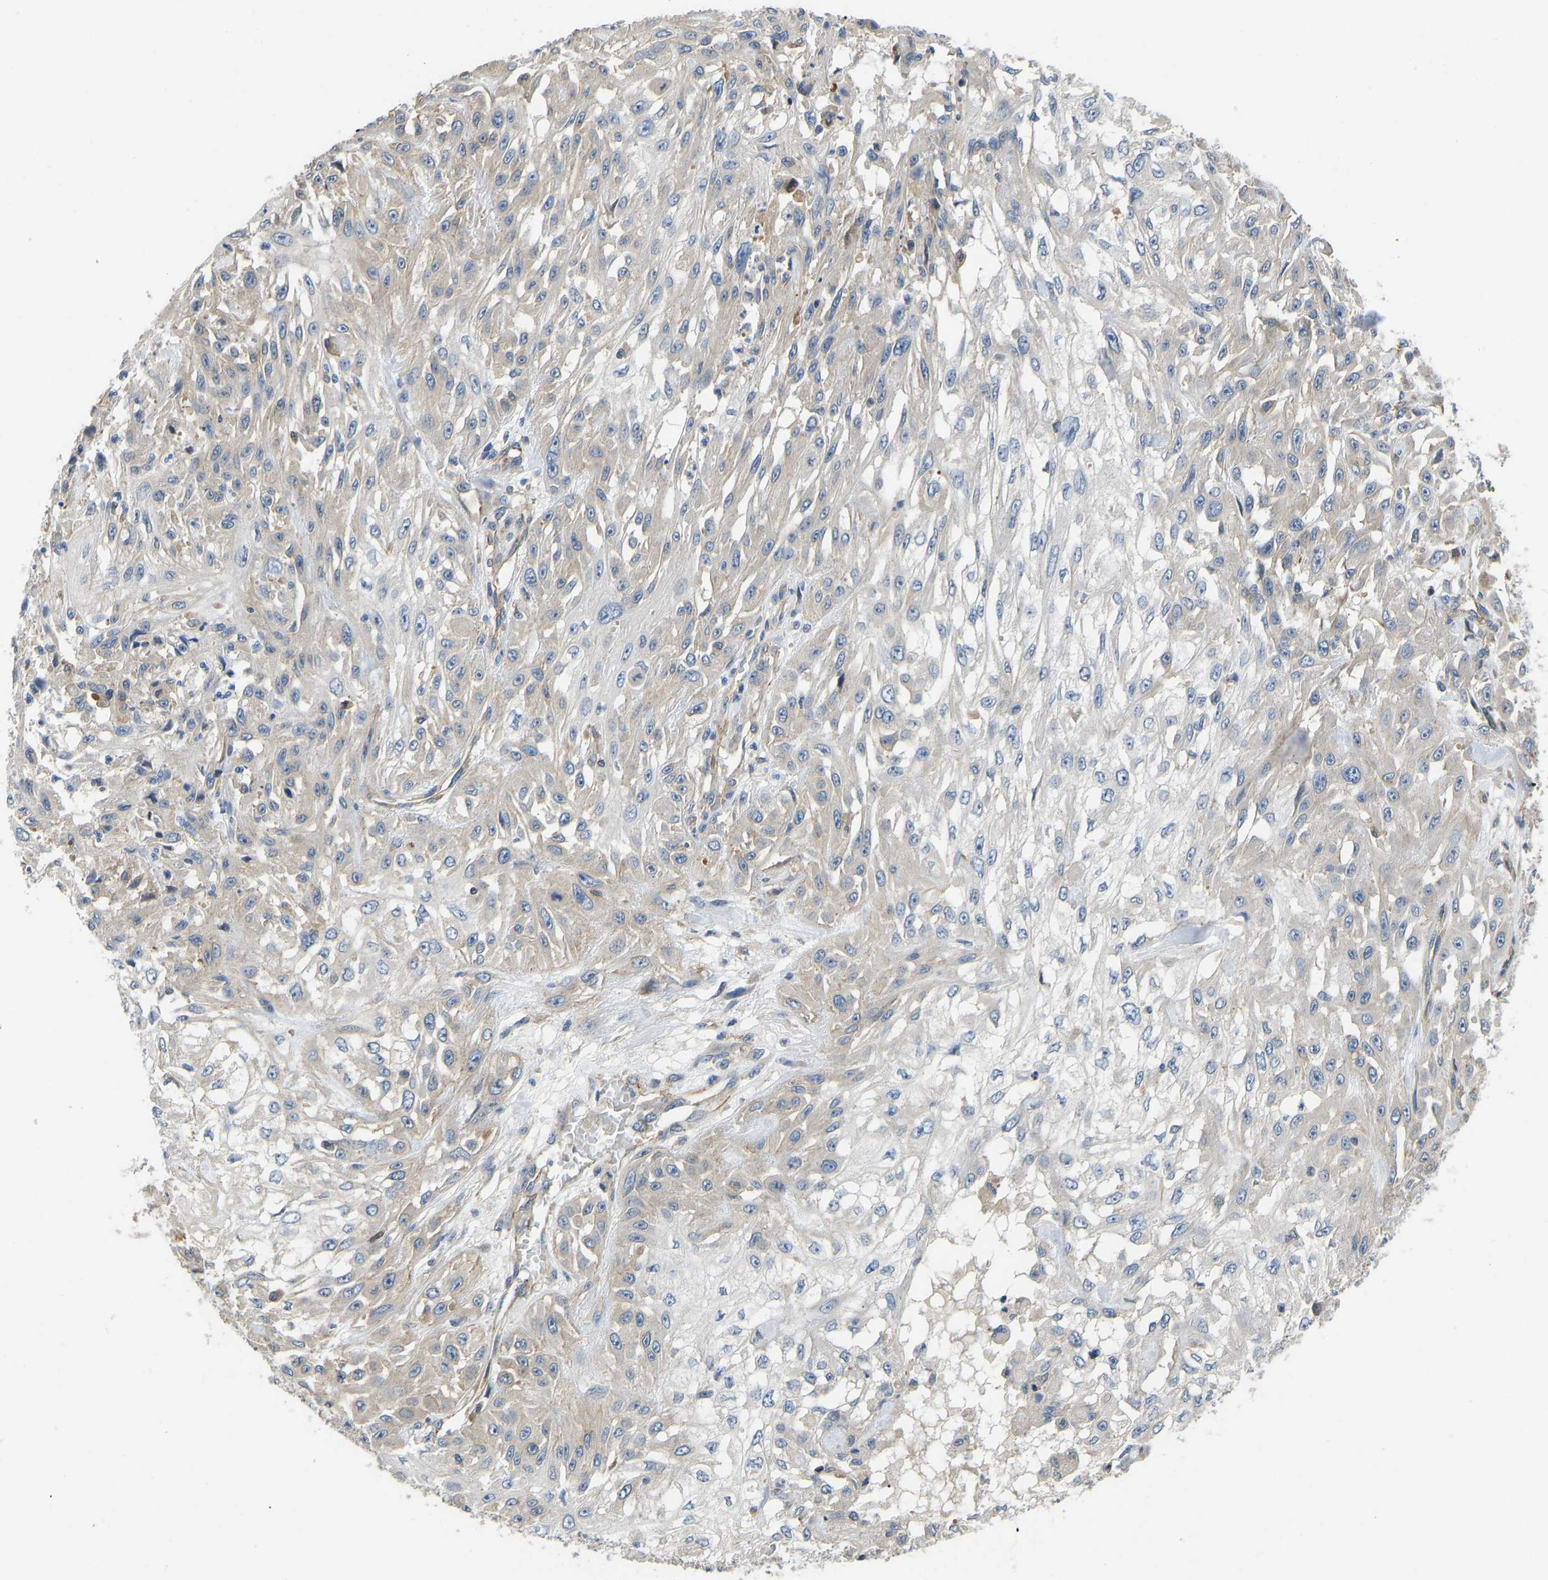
{"staining": {"intensity": "negative", "quantity": "none", "location": "none"}, "tissue": "skin cancer", "cell_type": "Tumor cells", "image_type": "cancer", "snomed": [{"axis": "morphology", "description": "Squamous cell carcinoma, NOS"}, {"axis": "morphology", "description": "Squamous cell carcinoma, metastatic, NOS"}, {"axis": "topography", "description": "Skin"}, {"axis": "topography", "description": "Lymph node"}], "caption": "Immunohistochemistry (IHC) micrograph of skin cancer (squamous cell carcinoma) stained for a protein (brown), which demonstrates no expression in tumor cells.", "gene": "ELMO2", "patient": {"sex": "male", "age": 75}}